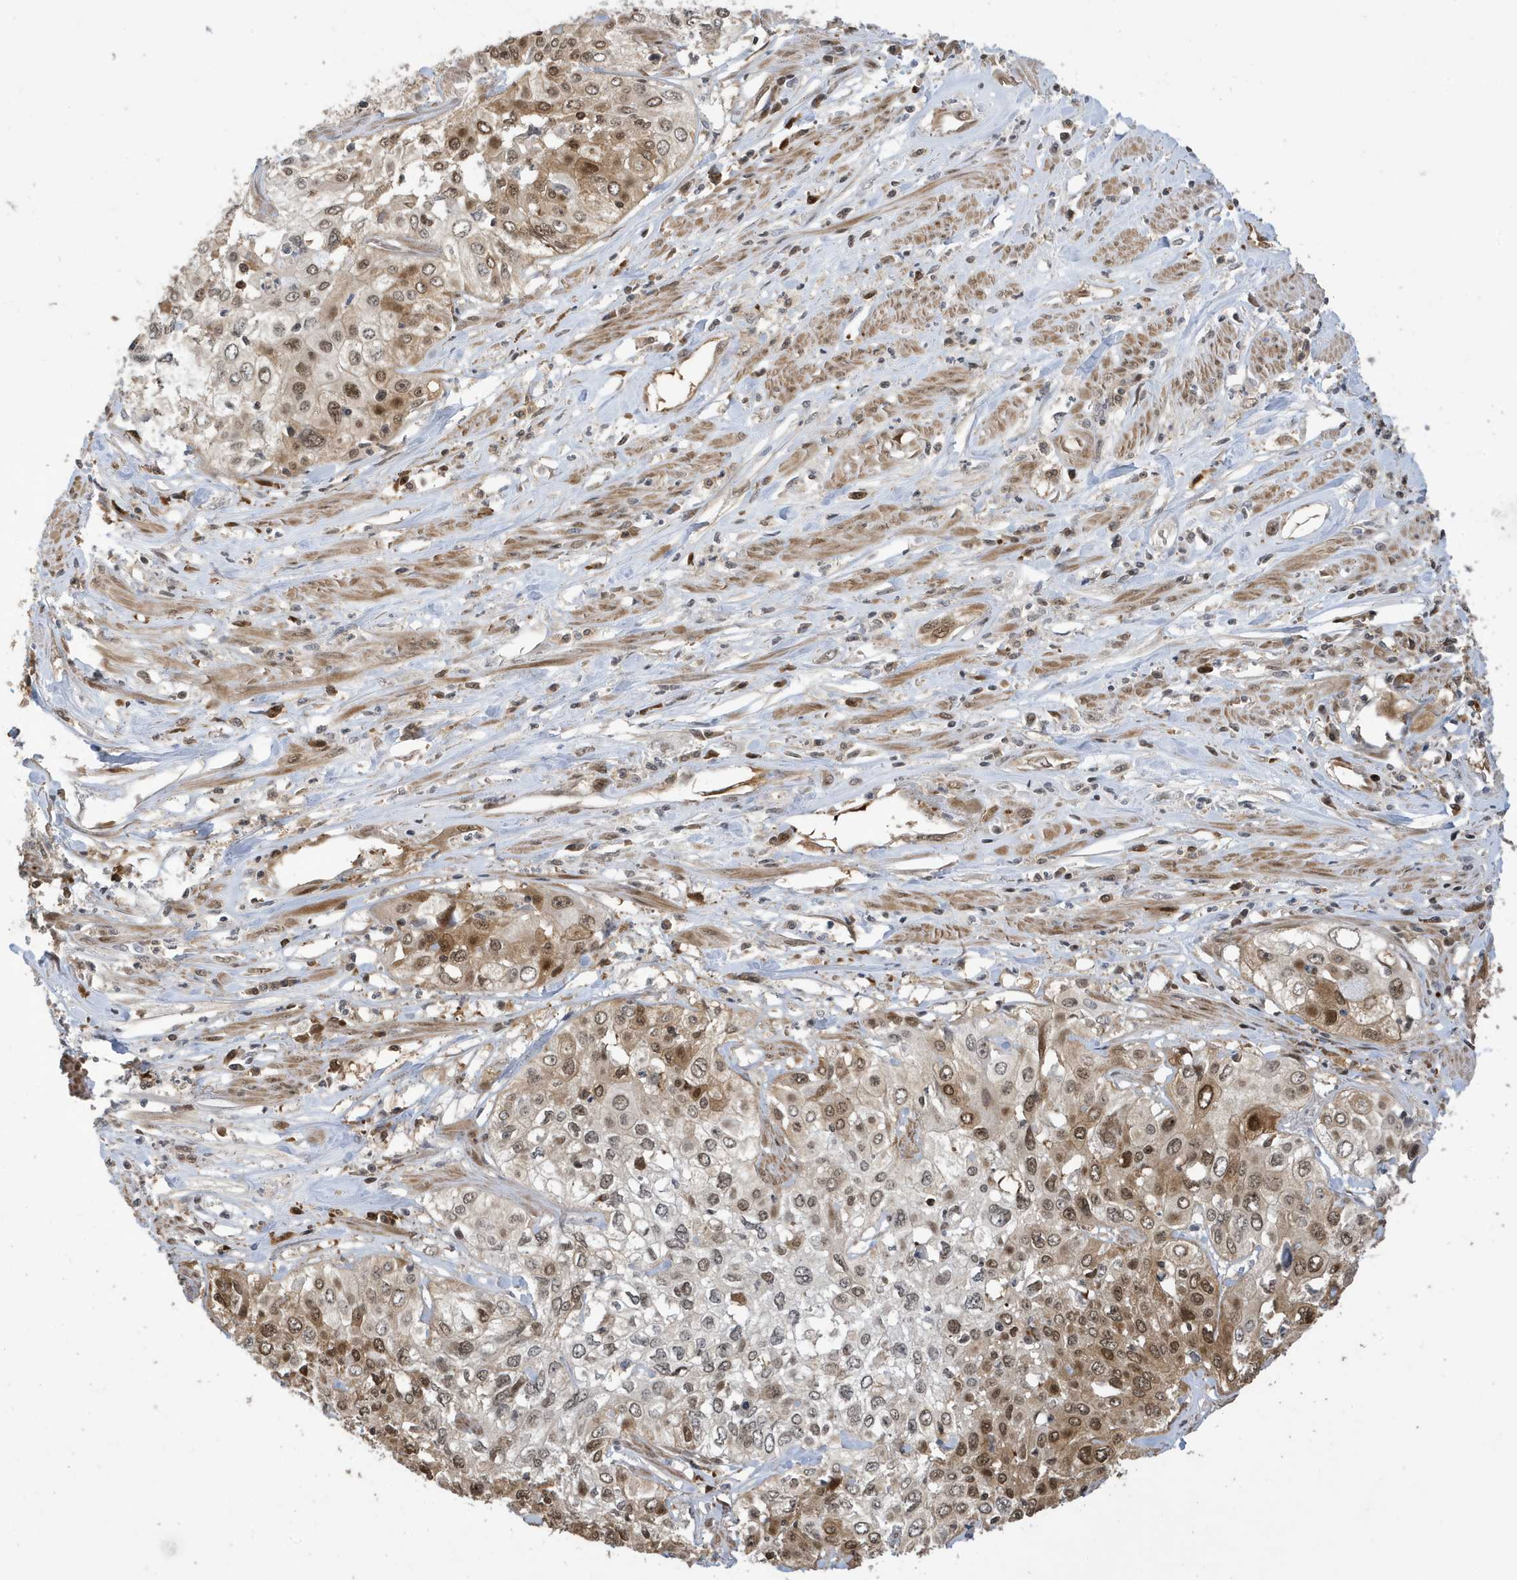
{"staining": {"intensity": "moderate", "quantity": ">75%", "location": "cytoplasmic/membranous,nuclear"}, "tissue": "cervical cancer", "cell_type": "Tumor cells", "image_type": "cancer", "snomed": [{"axis": "morphology", "description": "Squamous cell carcinoma, NOS"}, {"axis": "topography", "description": "Cervix"}], "caption": "Moderate cytoplasmic/membranous and nuclear expression for a protein is present in about >75% of tumor cells of cervical cancer (squamous cell carcinoma) using IHC.", "gene": "UBQLN1", "patient": {"sex": "female", "age": 31}}